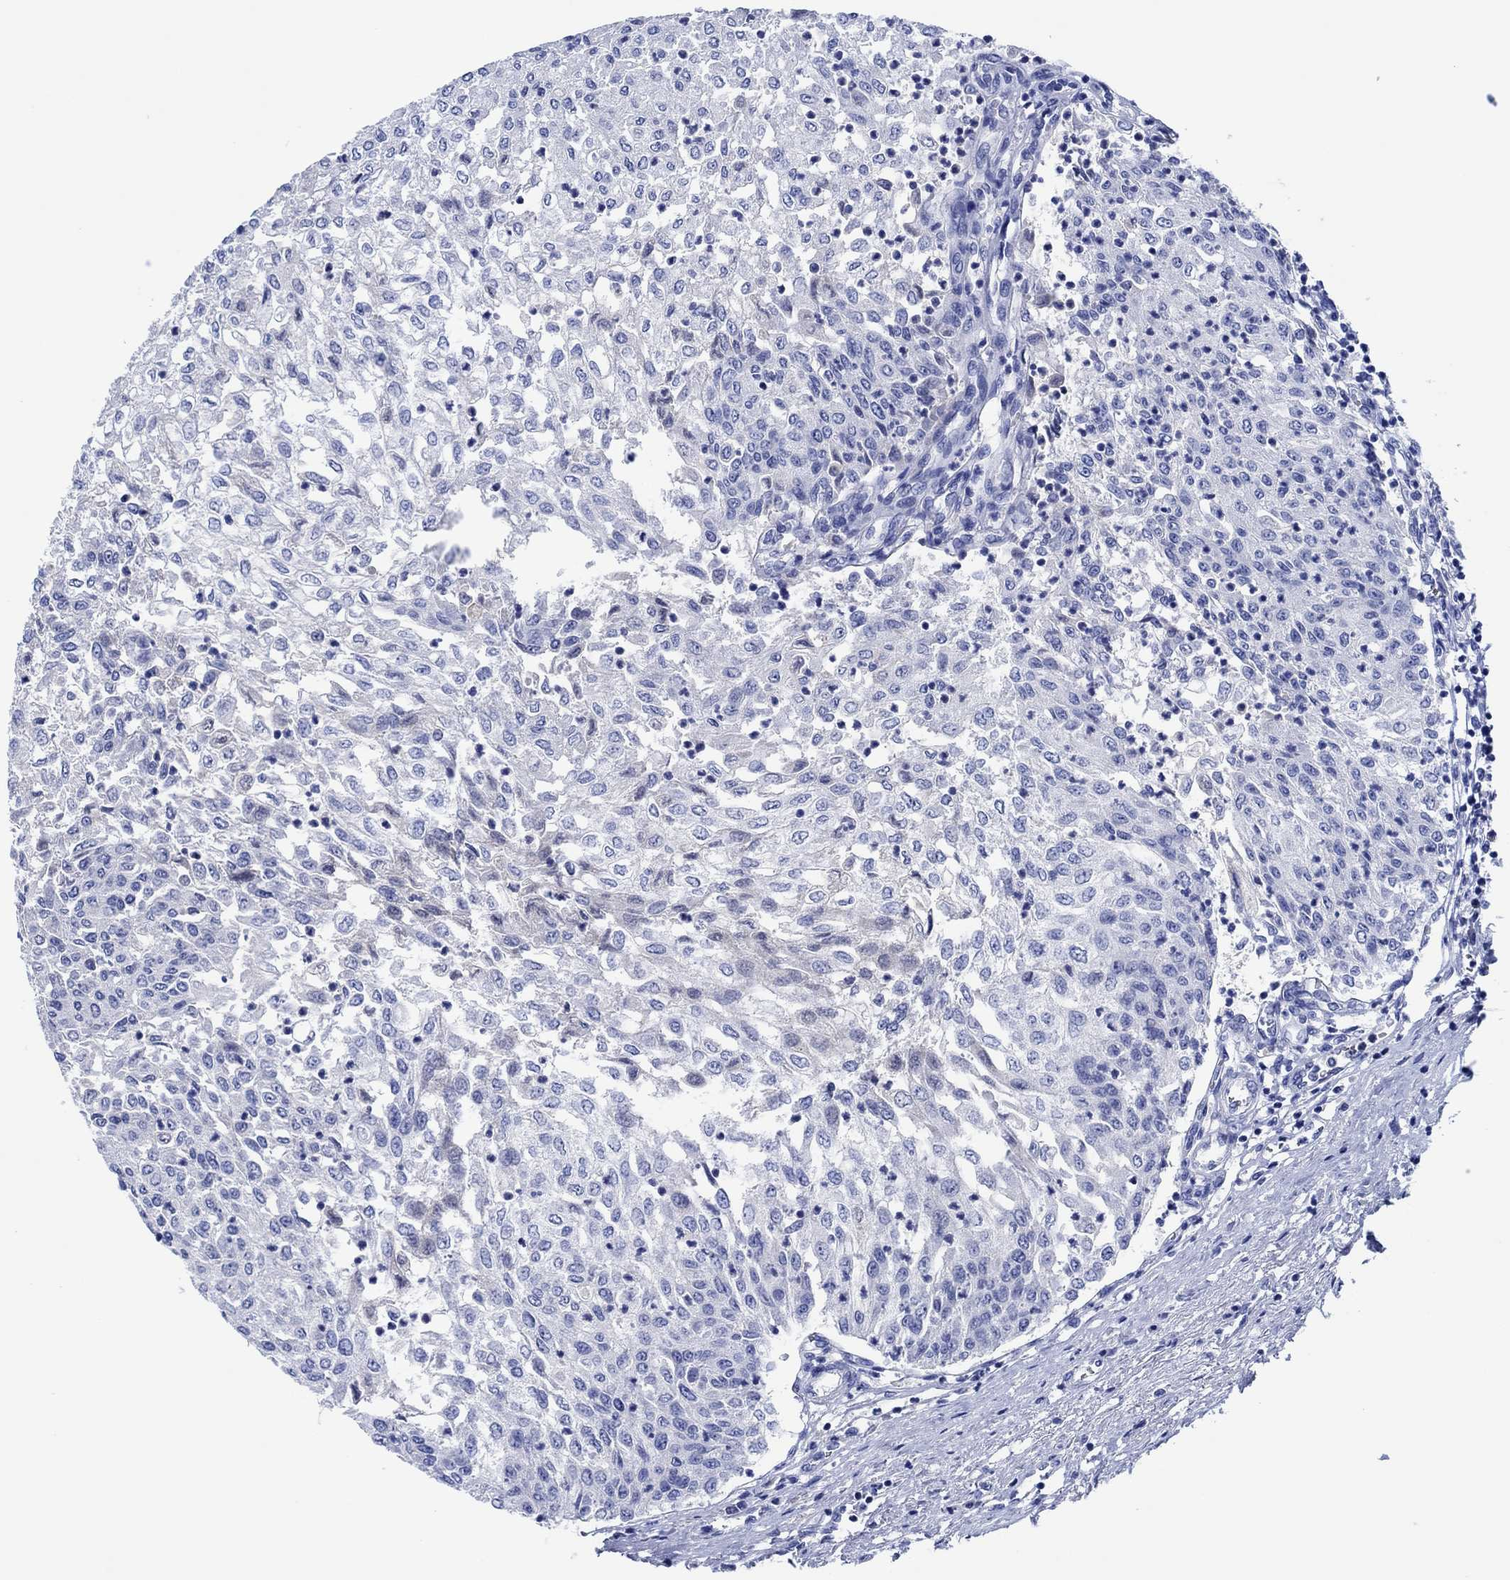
{"staining": {"intensity": "negative", "quantity": "none", "location": "none"}, "tissue": "urothelial cancer", "cell_type": "Tumor cells", "image_type": "cancer", "snomed": [{"axis": "morphology", "description": "Urothelial carcinoma, Low grade"}, {"axis": "topography", "description": "Urinary bladder"}], "caption": "Tumor cells show no significant expression in low-grade urothelial carcinoma.", "gene": "CPNE6", "patient": {"sex": "male", "age": 78}}